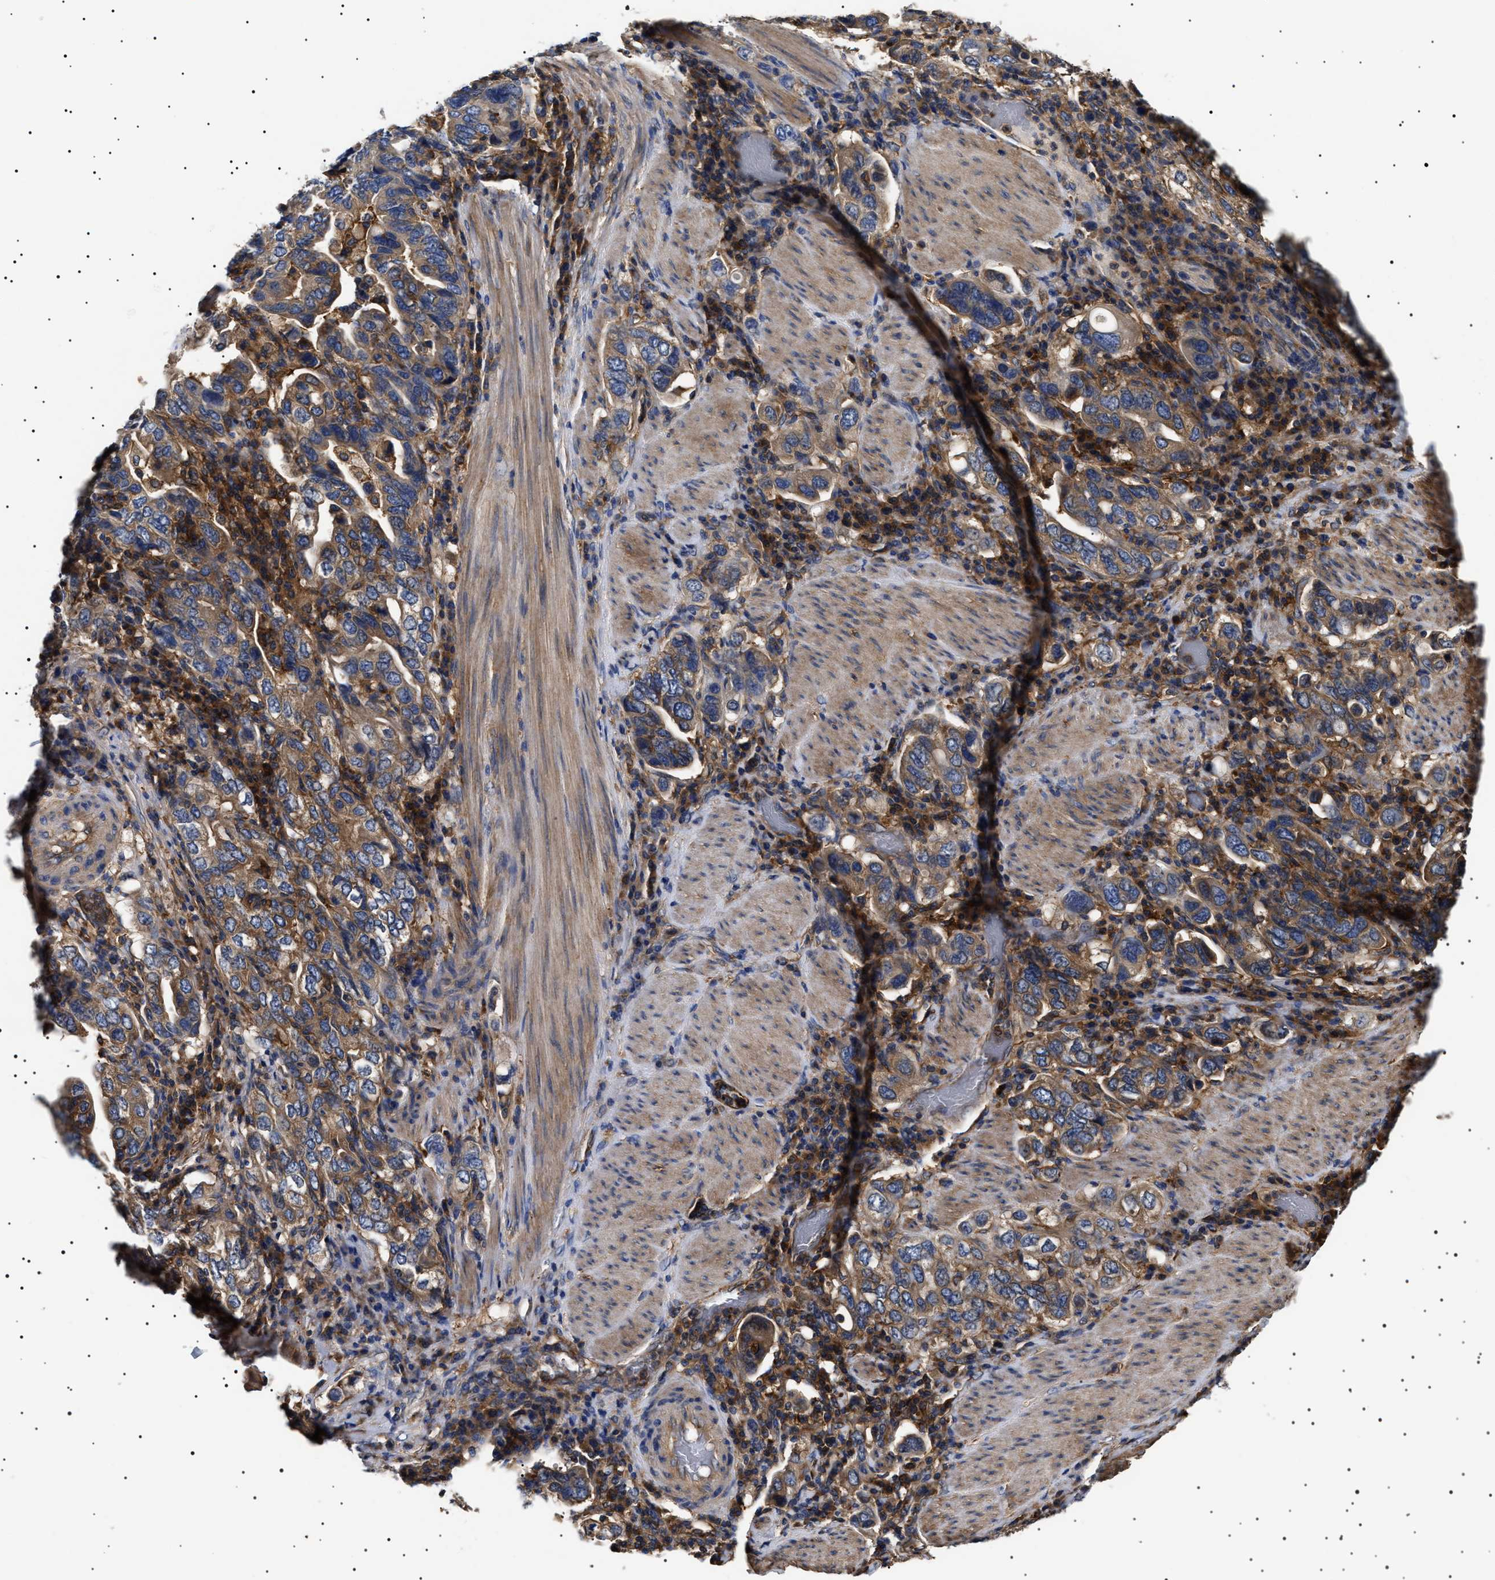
{"staining": {"intensity": "weak", "quantity": ">75%", "location": "cytoplasmic/membranous"}, "tissue": "stomach cancer", "cell_type": "Tumor cells", "image_type": "cancer", "snomed": [{"axis": "morphology", "description": "Adenocarcinoma, NOS"}, {"axis": "topography", "description": "Stomach, upper"}], "caption": "A high-resolution image shows IHC staining of stomach cancer (adenocarcinoma), which displays weak cytoplasmic/membranous staining in approximately >75% of tumor cells.", "gene": "TPP2", "patient": {"sex": "male", "age": 62}}